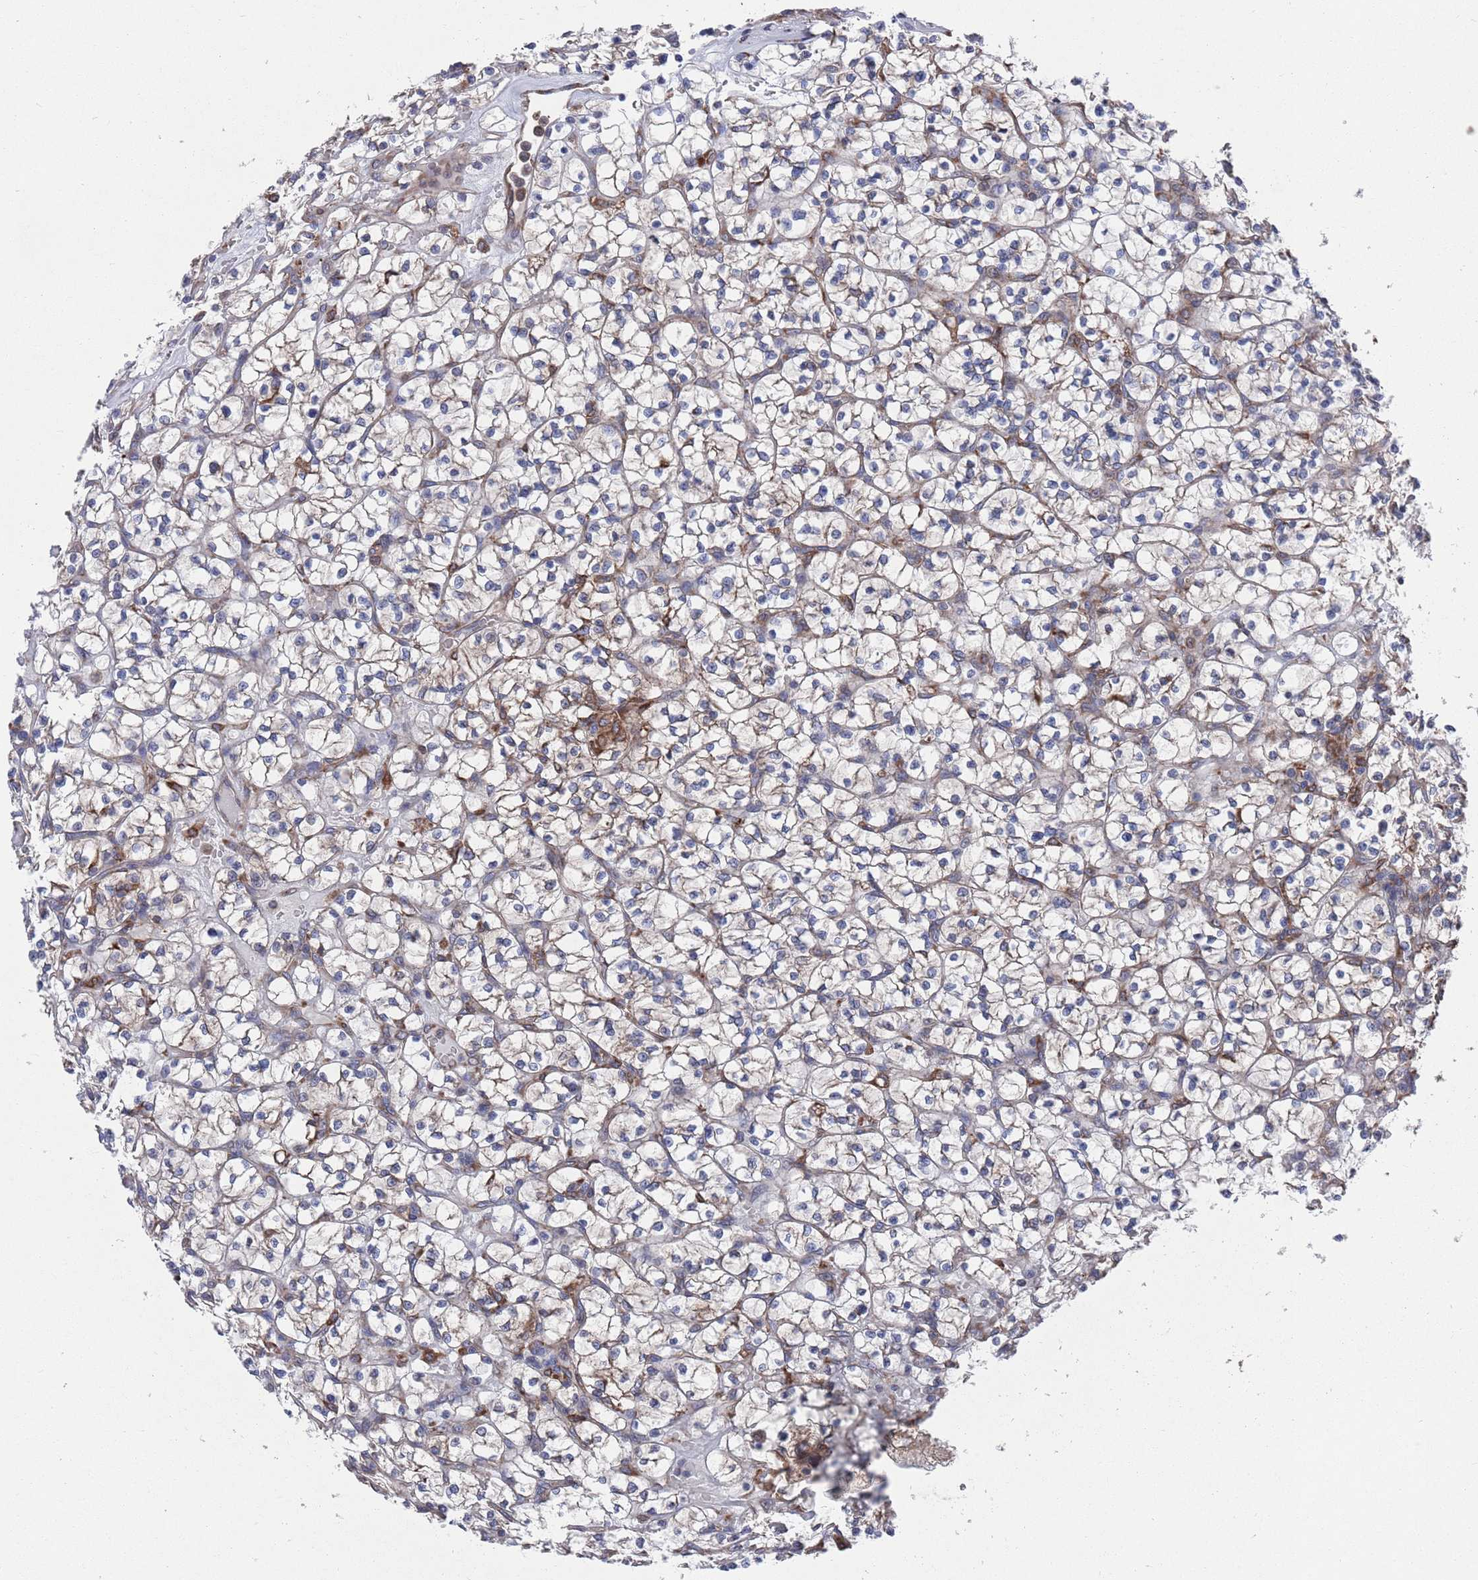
{"staining": {"intensity": "weak", "quantity": "25%-75%", "location": "cytoplasmic/membranous"}, "tissue": "renal cancer", "cell_type": "Tumor cells", "image_type": "cancer", "snomed": [{"axis": "morphology", "description": "Adenocarcinoma, NOS"}, {"axis": "topography", "description": "Kidney"}], "caption": "Renal cancer stained with DAB IHC demonstrates low levels of weak cytoplasmic/membranous positivity in about 25%-75% of tumor cells. (IHC, brightfield microscopy, high magnification).", "gene": "GID8", "patient": {"sex": "female", "age": 64}}